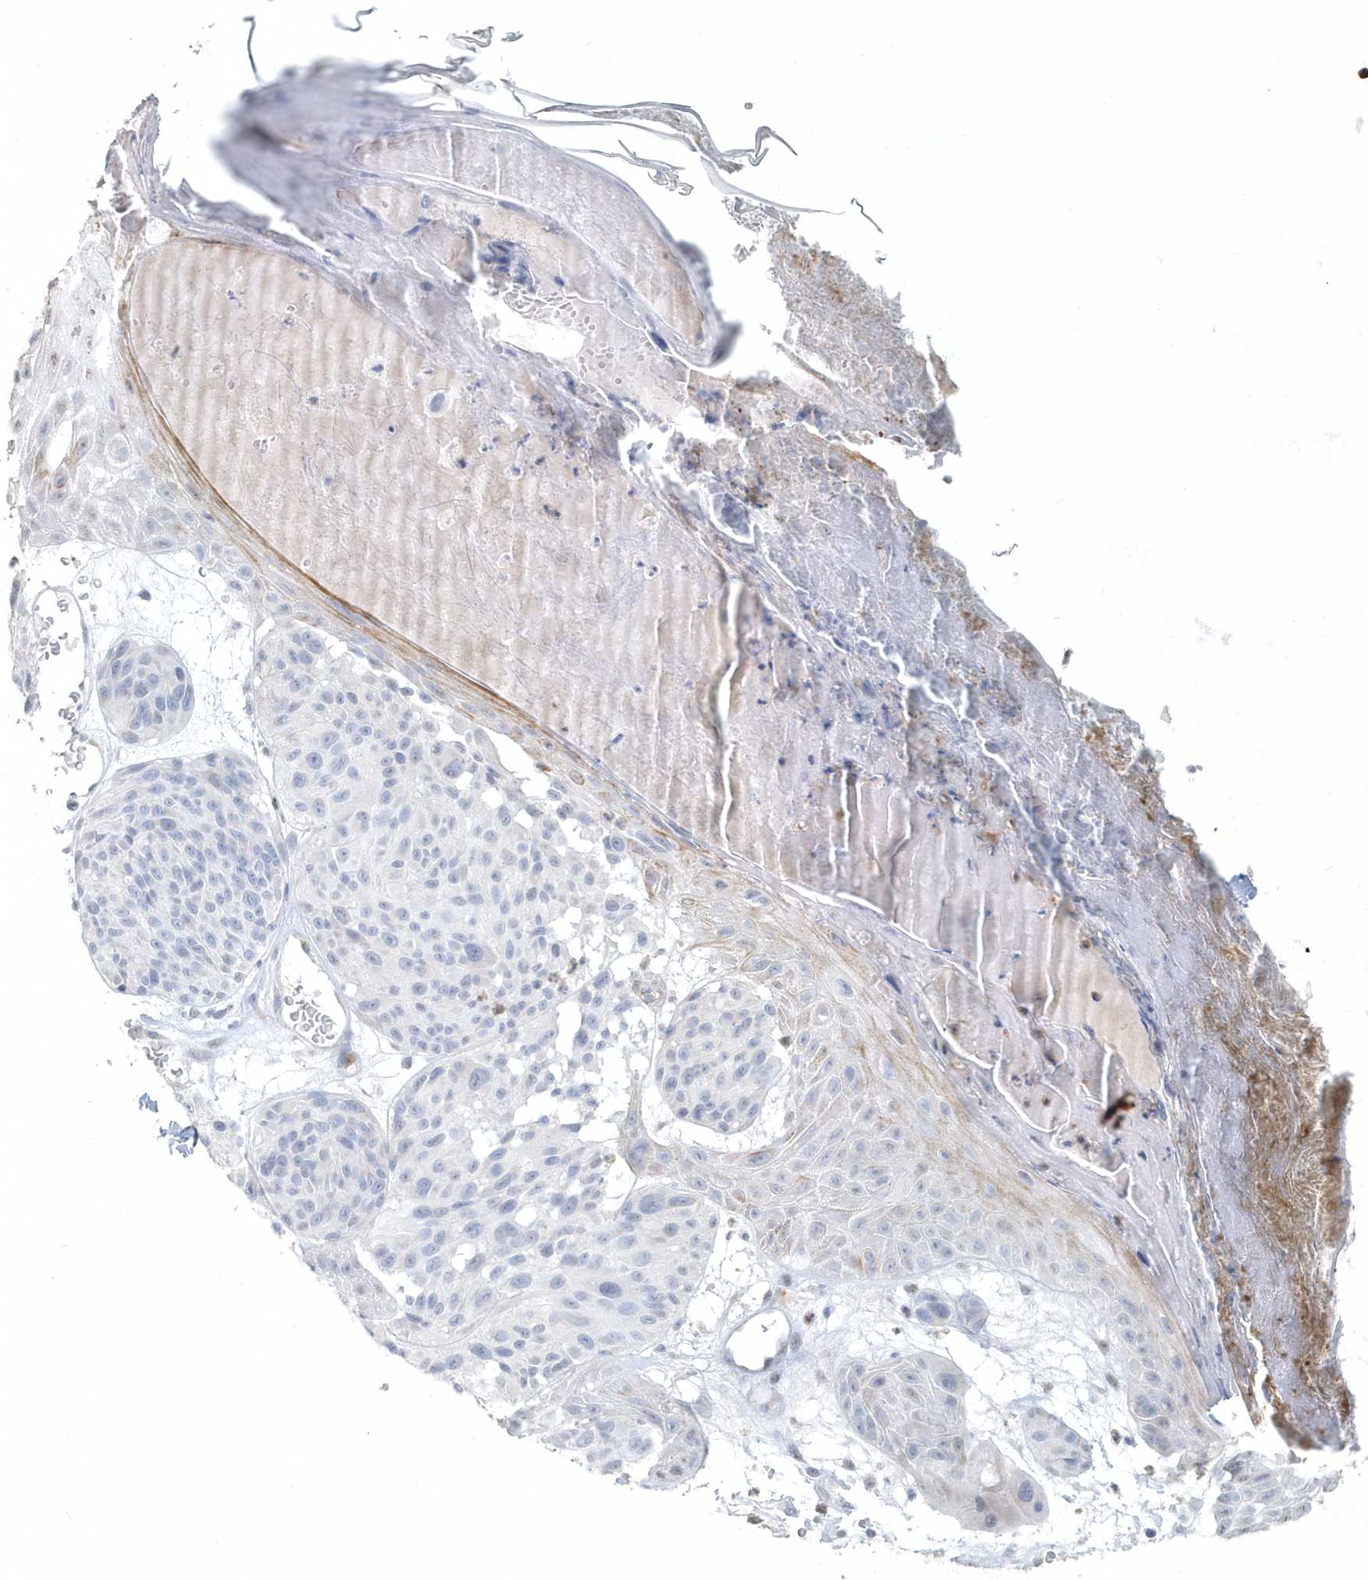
{"staining": {"intensity": "negative", "quantity": "none", "location": "none"}, "tissue": "melanoma", "cell_type": "Tumor cells", "image_type": "cancer", "snomed": [{"axis": "morphology", "description": "Malignant melanoma, NOS"}, {"axis": "topography", "description": "Skin"}], "caption": "An IHC micrograph of malignant melanoma is shown. There is no staining in tumor cells of malignant melanoma.", "gene": "MYOT", "patient": {"sex": "male", "age": 83}}